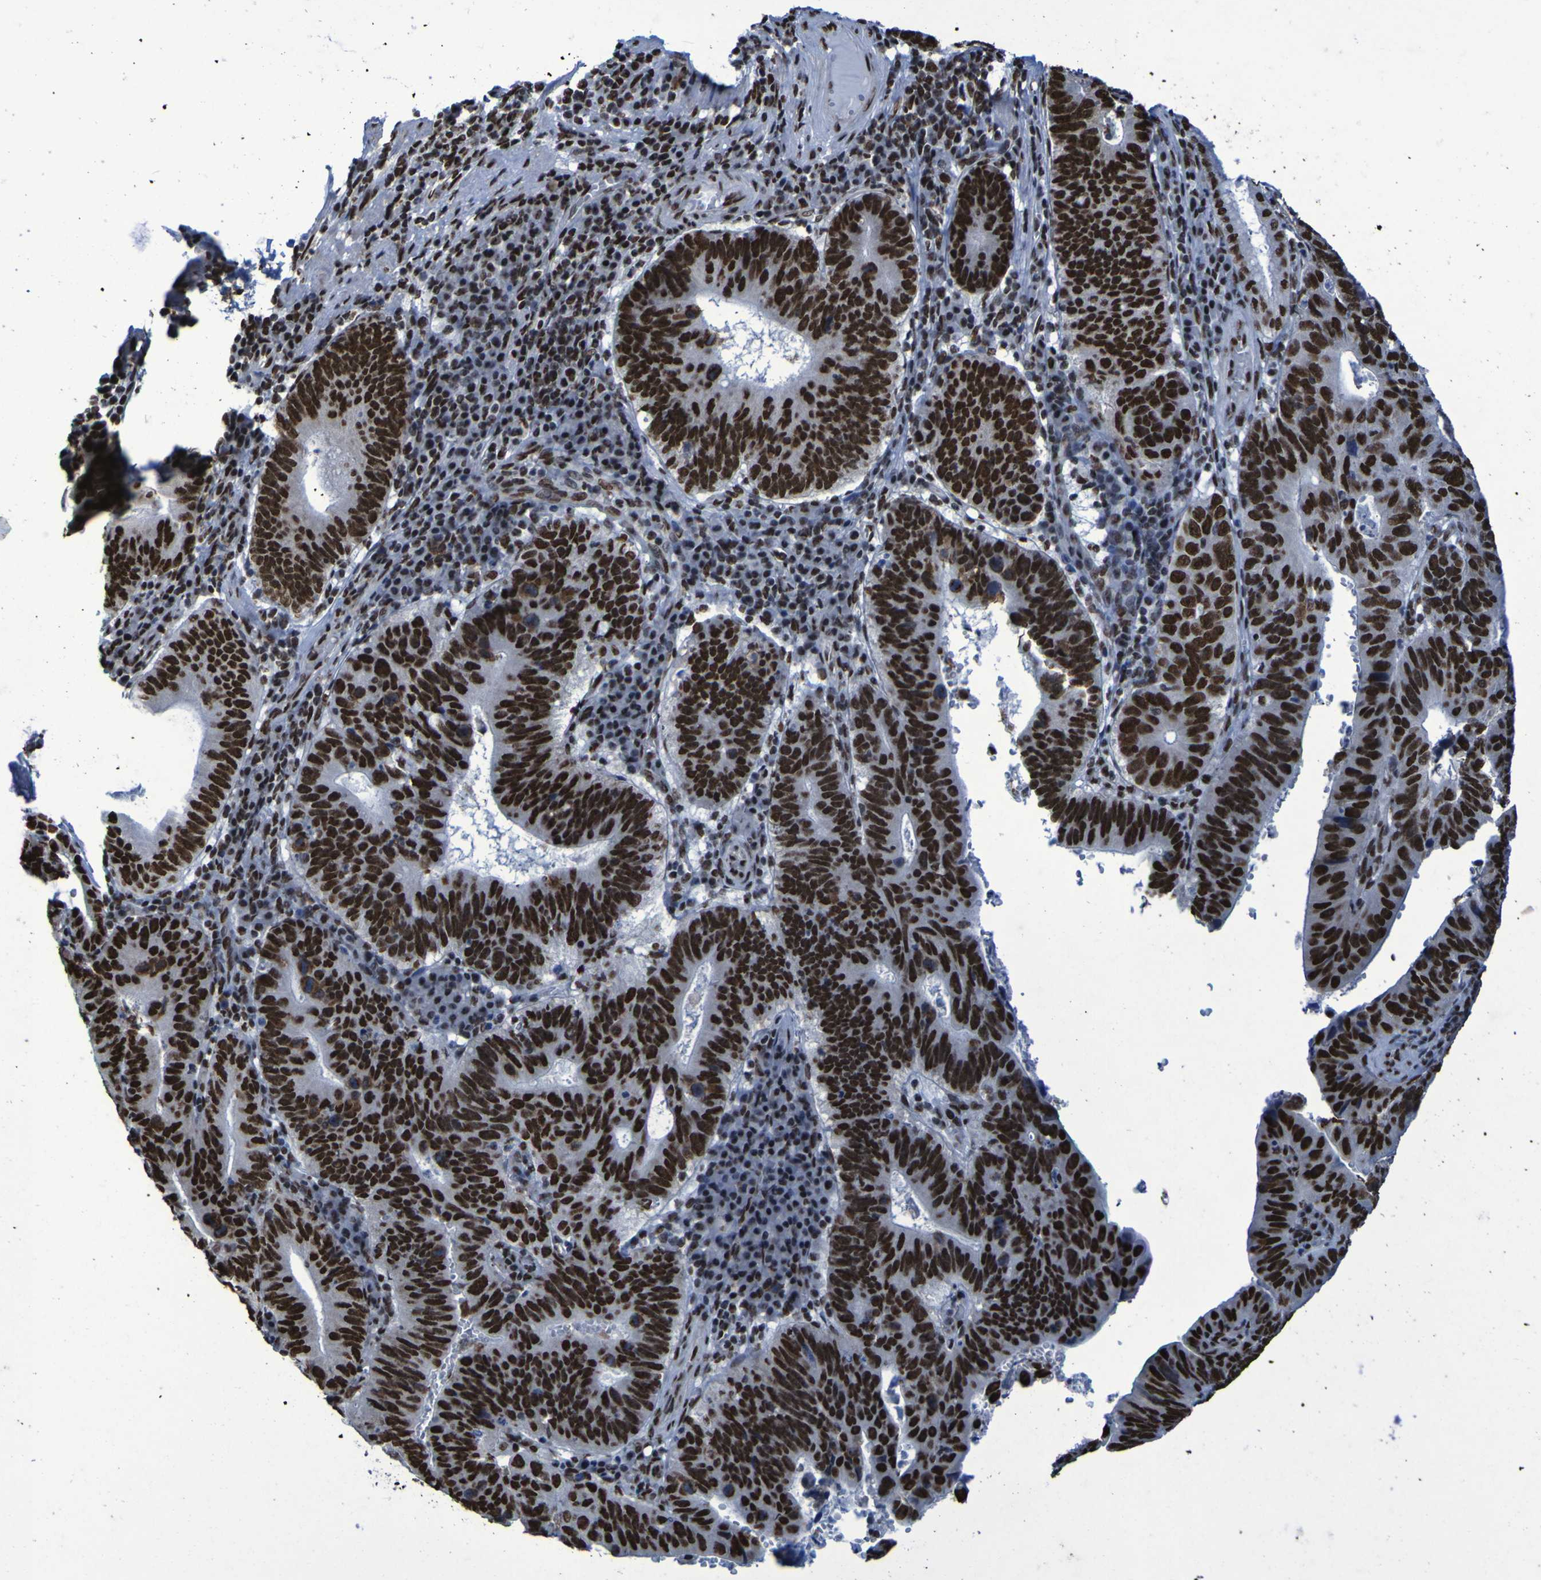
{"staining": {"intensity": "strong", "quantity": ">75%", "location": "nuclear"}, "tissue": "stomach cancer", "cell_type": "Tumor cells", "image_type": "cancer", "snomed": [{"axis": "morphology", "description": "Adenocarcinoma, NOS"}, {"axis": "topography", "description": "Stomach"}], "caption": "High-magnification brightfield microscopy of stomach adenocarcinoma stained with DAB (3,3'-diaminobenzidine) (brown) and counterstained with hematoxylin (blue). tumor cells exhibit strong nuclear expression is present in about>75% of cells.", "gene": "HNRNPR", "patient": {"sex": "male", "age": 59}}